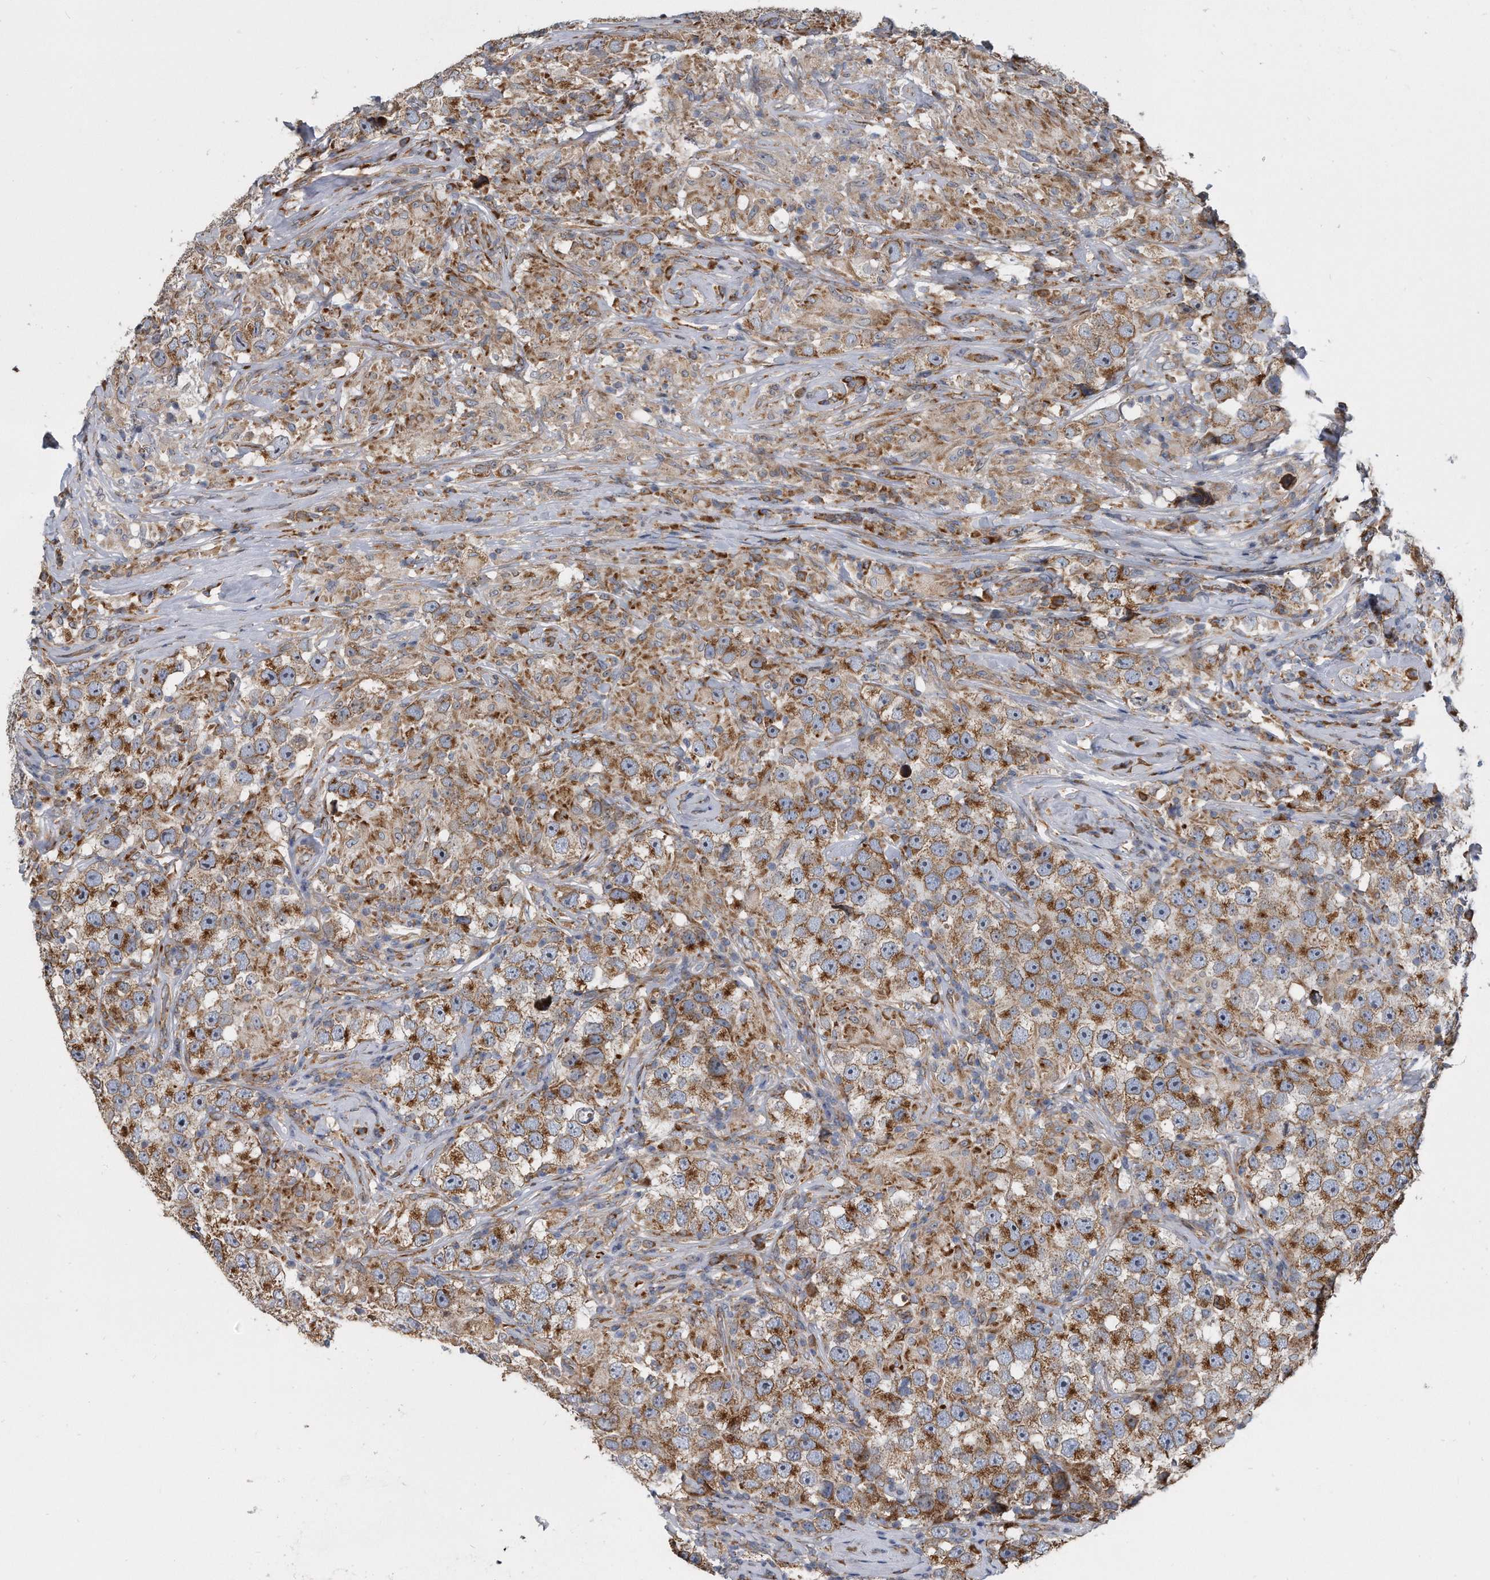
{"staining": {"intensity": "moderate", "quantity": ">75%", "location": "cytoplasmic/membranous"}, "tissue": "testis cancer", "cell_type": "Tumor cells", "image_type": "cancer", "snomed": [{"axis": "morphology", "description": "Seminoma, NOS"}, {"axis": "topography", "description": "Testis"}], "caption": "Protein staining shows moderate cytoplasmic/membranous staining in about >75% of tumor cells in testis cancer.", "gene": "CCDC47", "patient": {"sex": "male", "age": 49}}